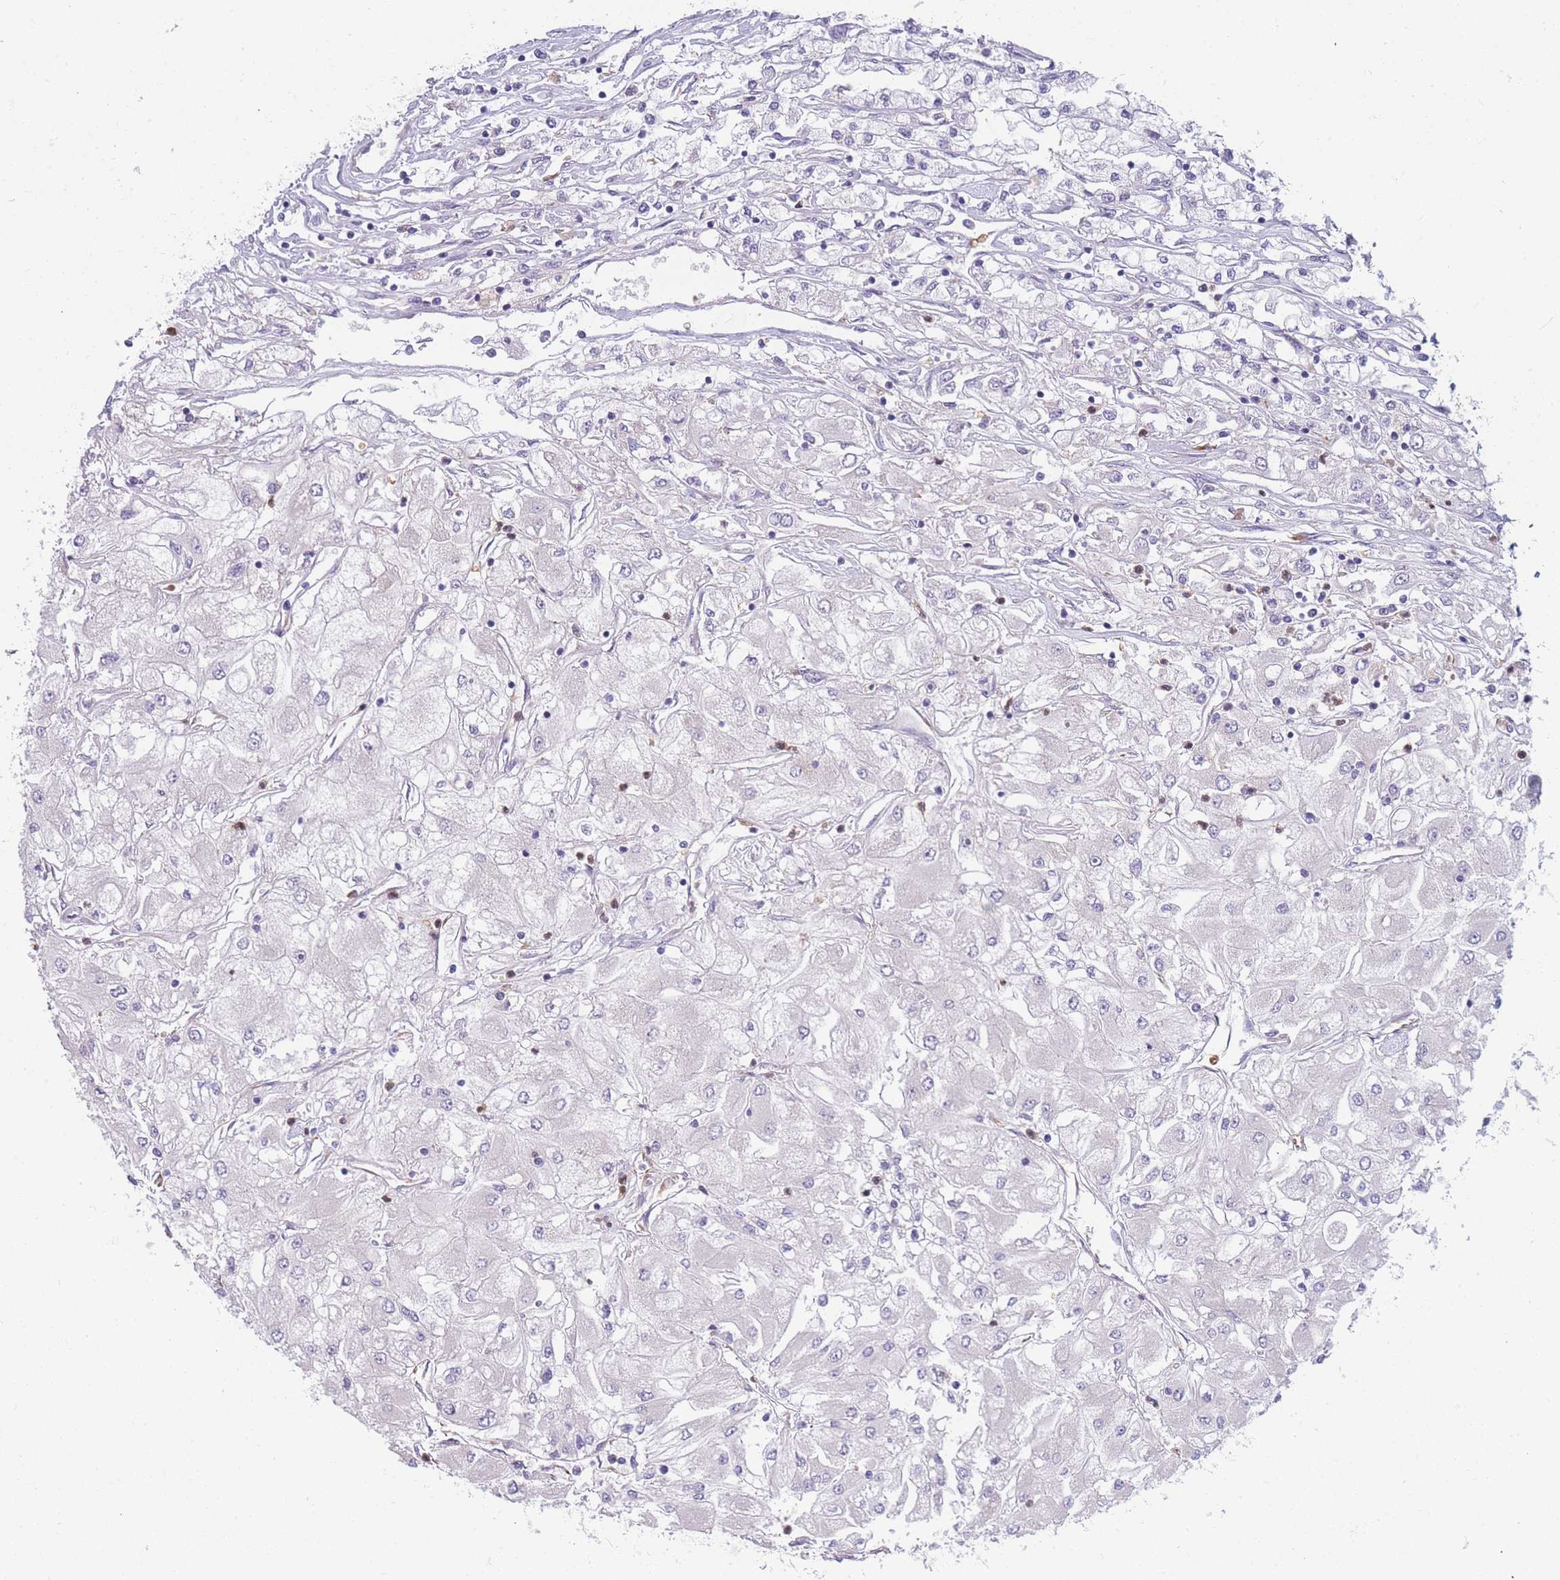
{"staining": {"intensity": "negative", "quantity": "none", "location": "none"}, "tissue": "renal cancer", "cell_type": "Tumor cells", "image_type": "cancer", "snomed": [{"axis": "morphology", "description": "Adenocarcinoma, NOS"}, {"axis": "topography", "description": "Kidney"}], "caption": "Tumor cells show no significant positivity in renal adenocarcinoma.", "gene": "NDUFAF6", "patient": {"sex": "male", "age": 80}}